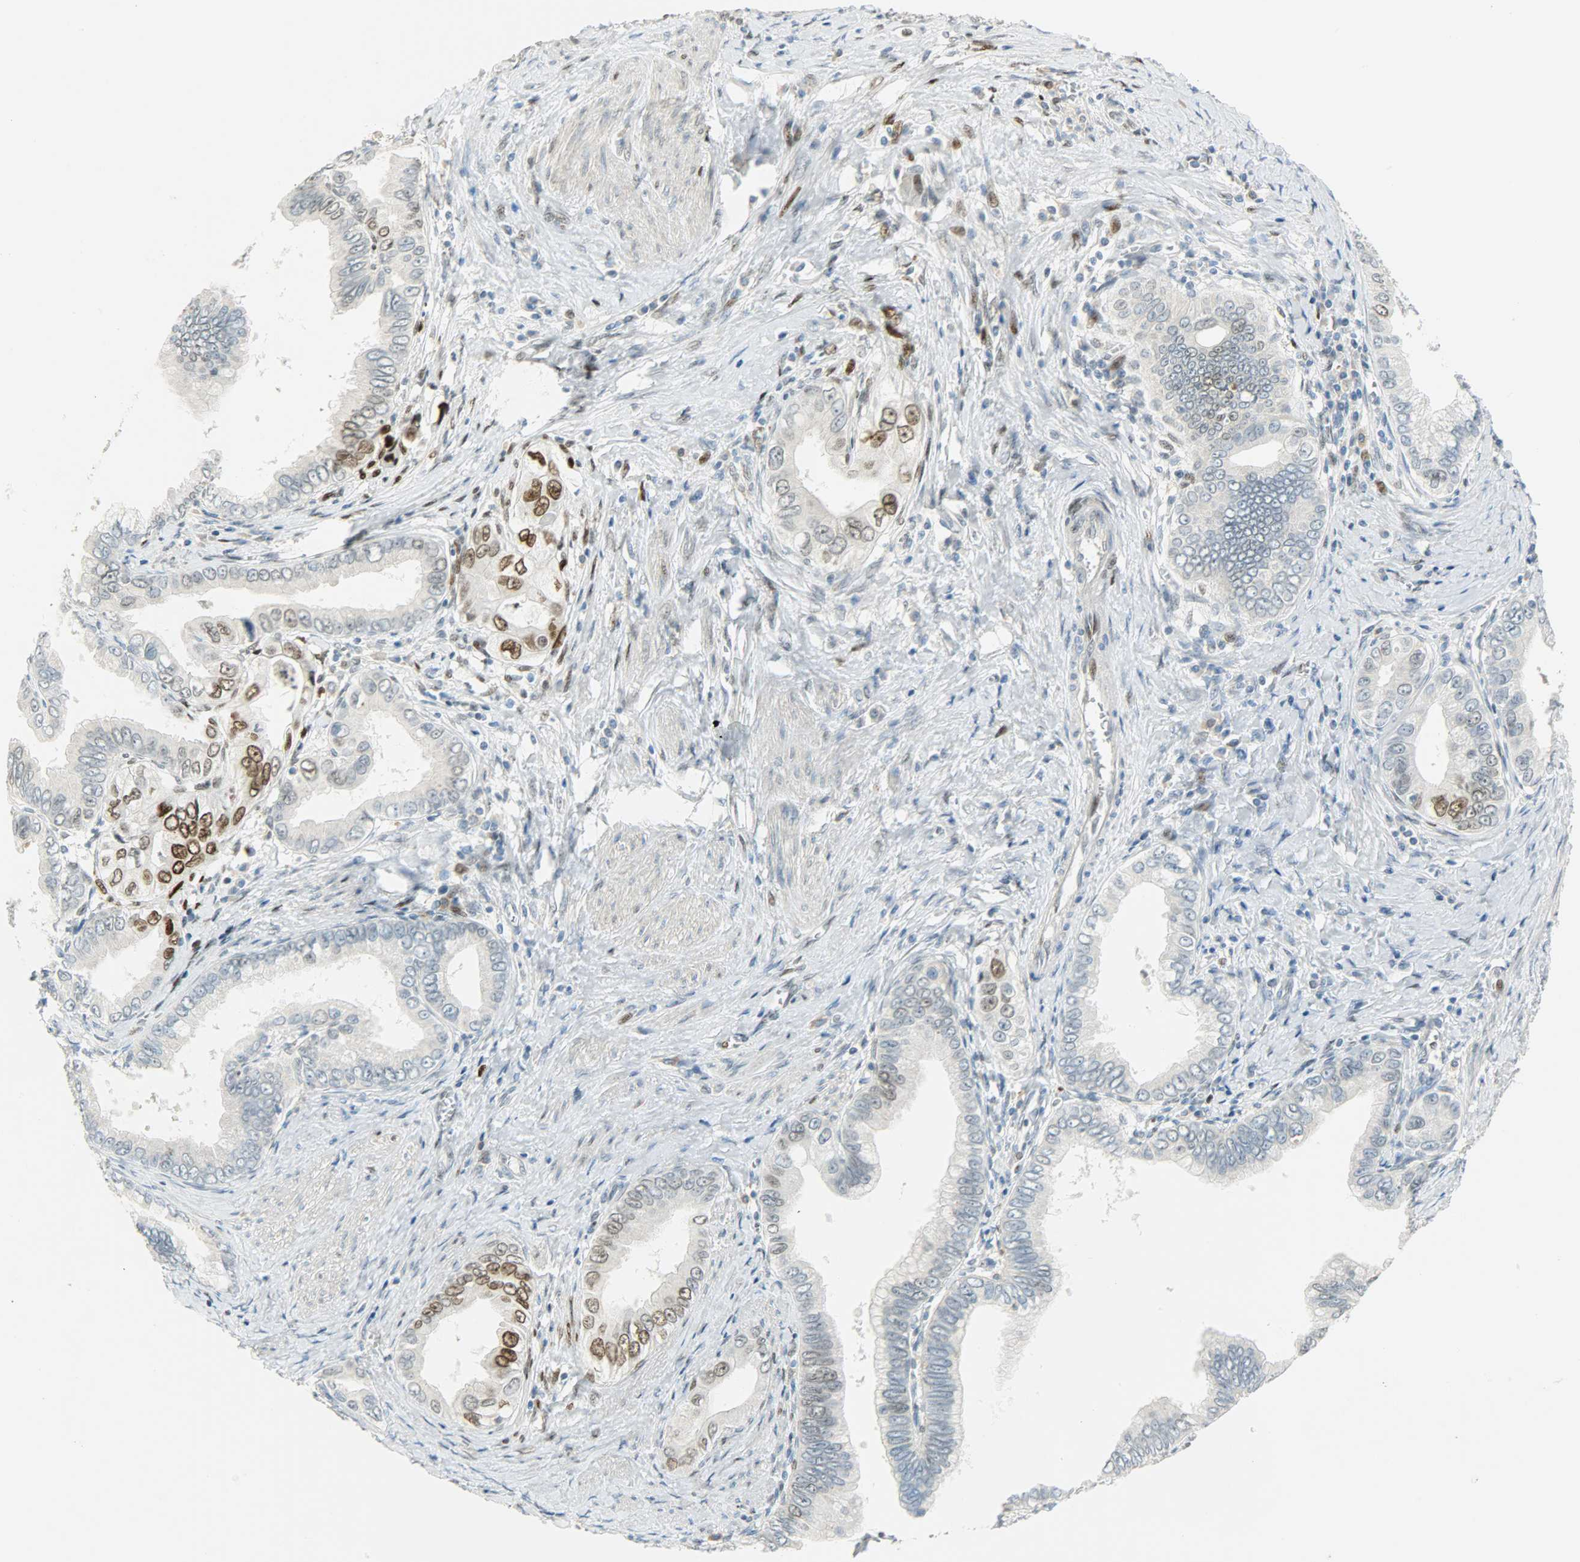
{"staining": {"intensity": "negative", "quantity": "none", "location": "none"}, "tissue": "pancreatic cancer", "cell_type": "Tumor cells", "image_type": "cancer", "snomed": [{"axis": "morphology", "description": "Normal tissue, NOS"}, {"axis": "topography", "description": "Lymph node"}], "caption": "Immunohistochemistry micrograph of pancreatic cancer stained for a protein (brown), which shows no staining in tumor cells. The staining is performed using DAB brown chromogen with nuclei counter-stained in using hematoxylin.", "gene": "JUNB", "patient": {"sex": "male", "age": 50}}